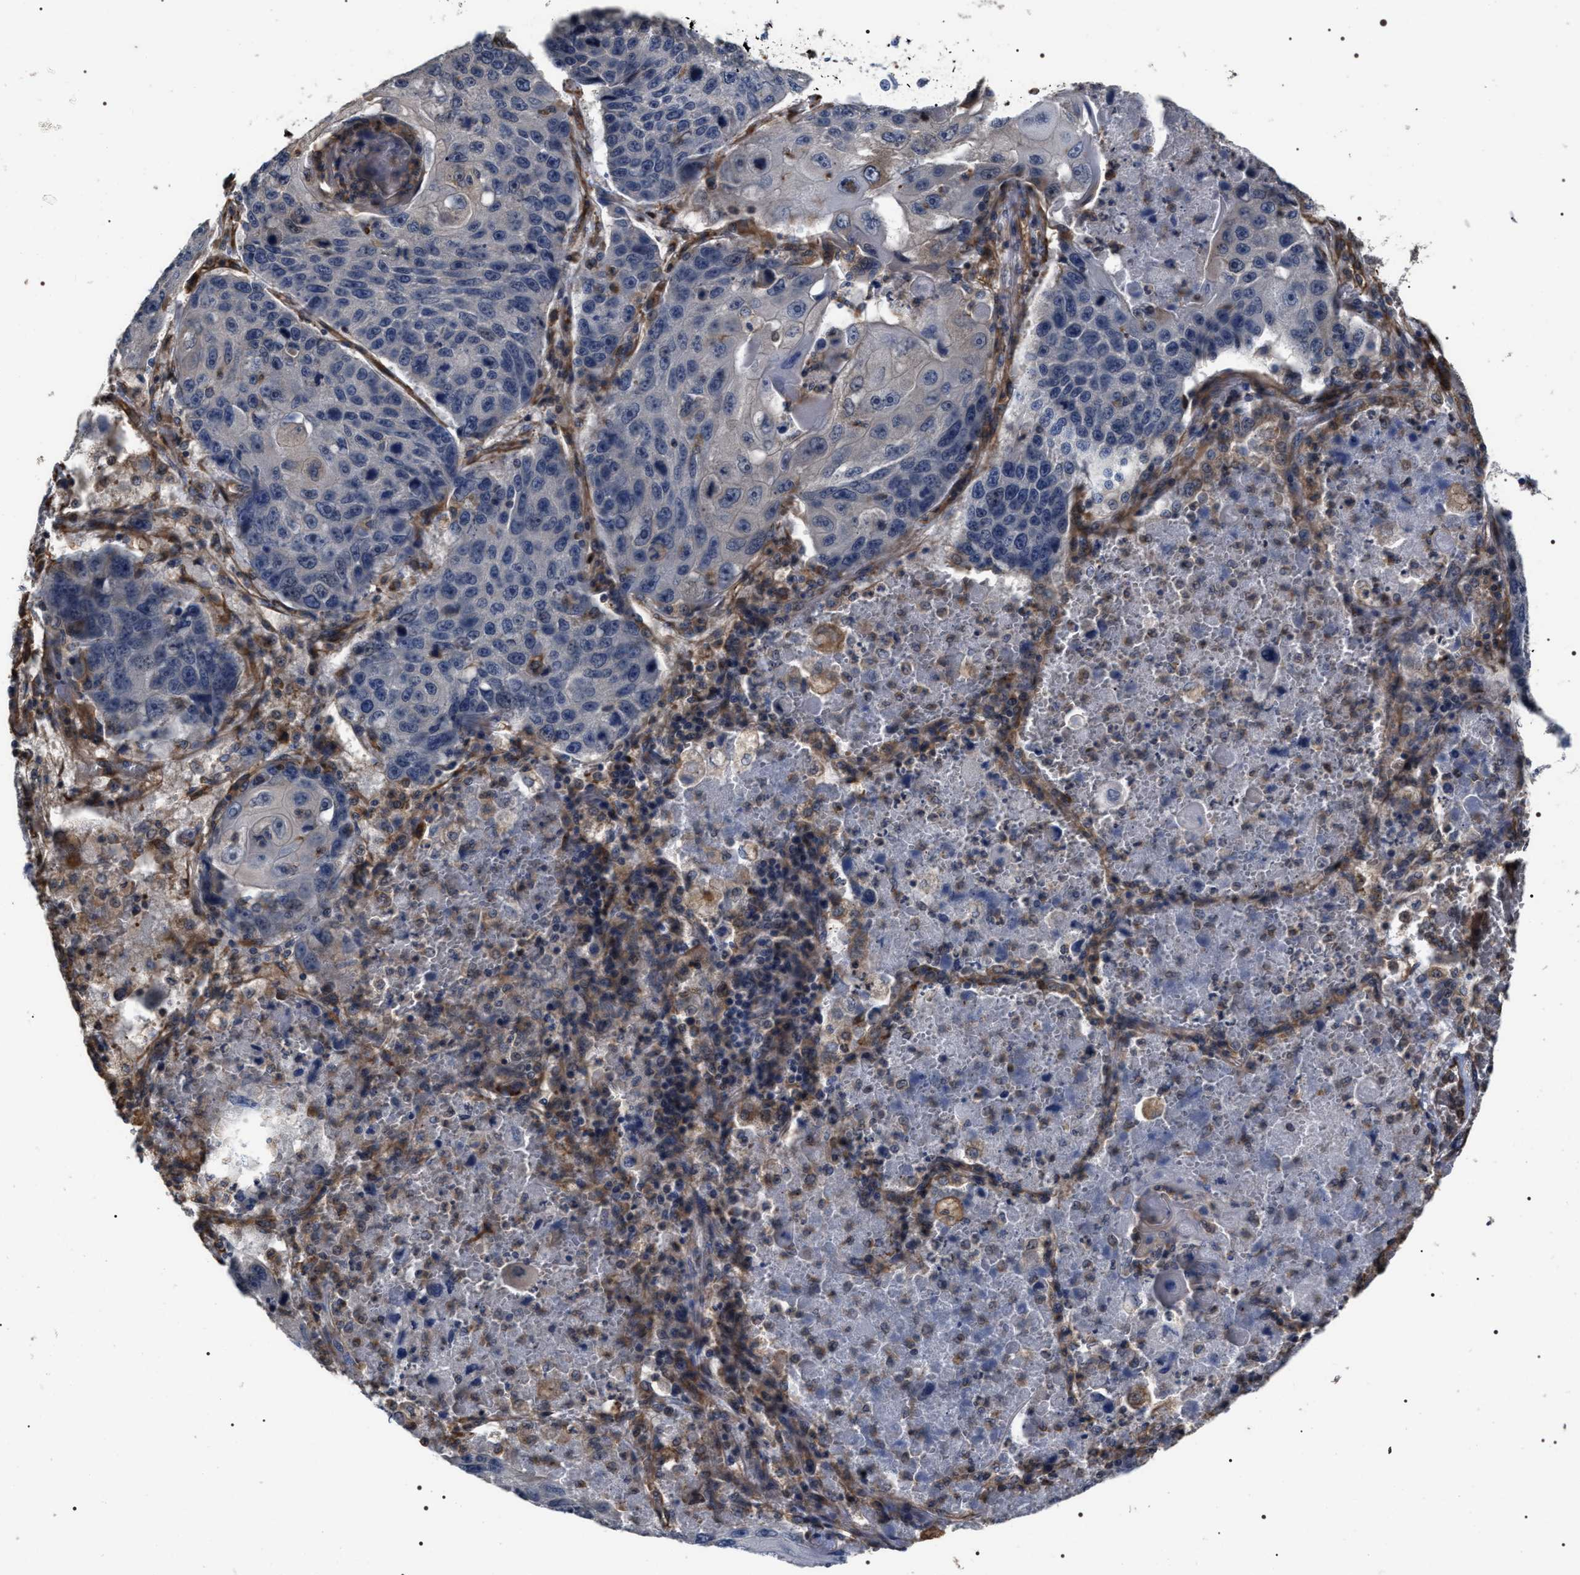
{"staining": {"intensity": "negative", "quantity": "none", "location": "none"}, "tissue": "lung cancer", "cell_type": "Tumor cells", "image_type": "cancer", "snomed": [{"axis": "morphology", "description": "Squamous cell carcinoma, NOS"}, {"axis": "topography", "description": "Lung"}], "caption": "Photomicrograph shows no protein staining in tumor cells of lung cancer (squamous cell carcinoma) tissue.", "gene": "TSPAN33", "patient": {"sex": "male", "age": 61}}